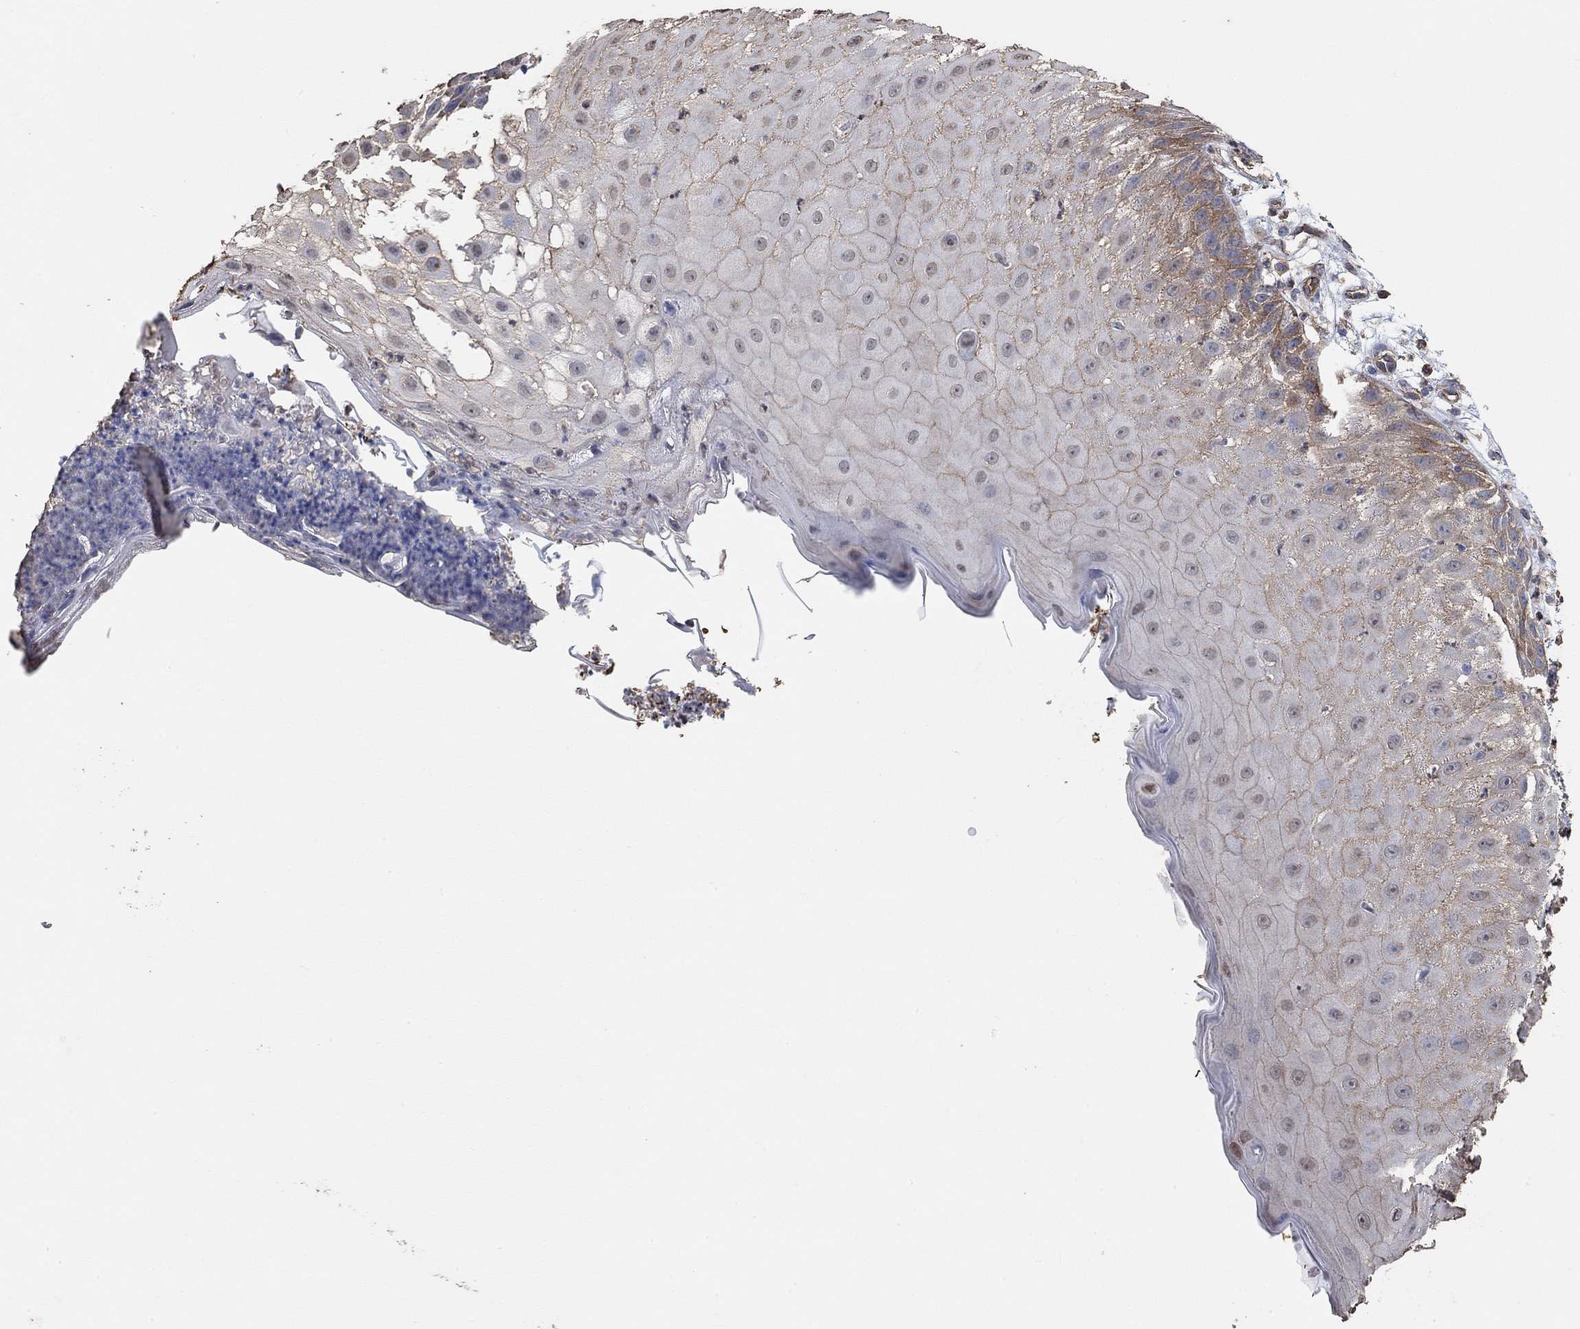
{"staining": {"intensity": "weak", "quantity": "25%-75%", "location": "cytoplasmic/membranous"}, "tissue": "skin cancer", "cell_type": "Tumor cells", "image_type": "cancer", "snomed": [{"axis": "morphology", "description": "Normal tissue, NOS"}, {"axis": "morphology", "description": "Squamous cell carcinoma, NOS"}, {"axis": "topography", "description": "Skin"}], "caption": "Tumor cells reveal low levels of weak cytoplasmic/membranous expression in about 25%-75% of cells in skin squamous cell carcinoma.", "gene": "SYT16", "patient": {"sex": "male", "age": 79}}